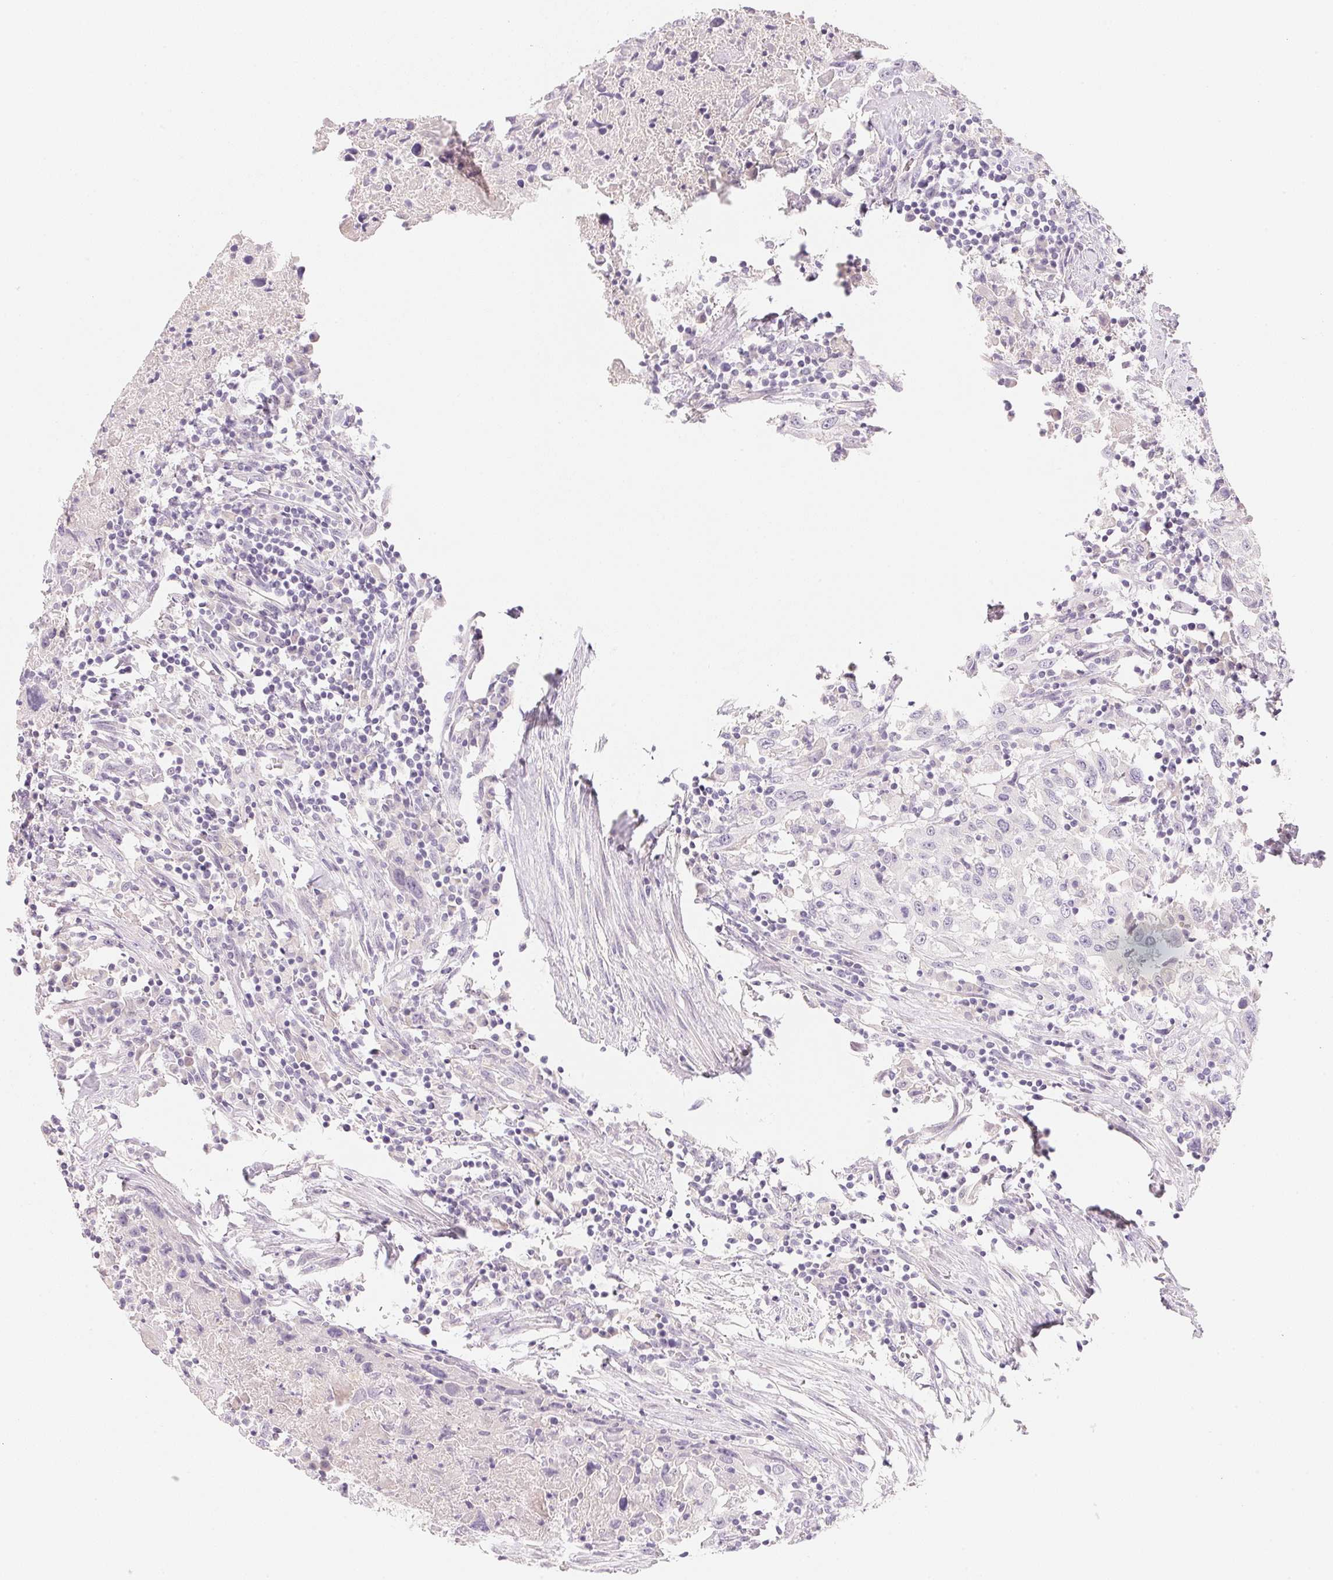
{"staining": {"intensity": "negative", "quantity": "none", "location": "none"}, "tissue": "urothelial cancer", "cell_type": "Tumor cells", "image_type": "cancer", "snomed": [{"axis": "morphology", "description": "Urothelial carcinoma, High grade"}, {"axis": "topography", "description": "Urinary bladder"}], "caption": "A high-resolution micrograph shows immunohistochemistry staining of urothelial cancer, which displays no significant expression in tumor cells.", "gene": "MCOLN3", "patient": {"sex": "male", "age": 61}}